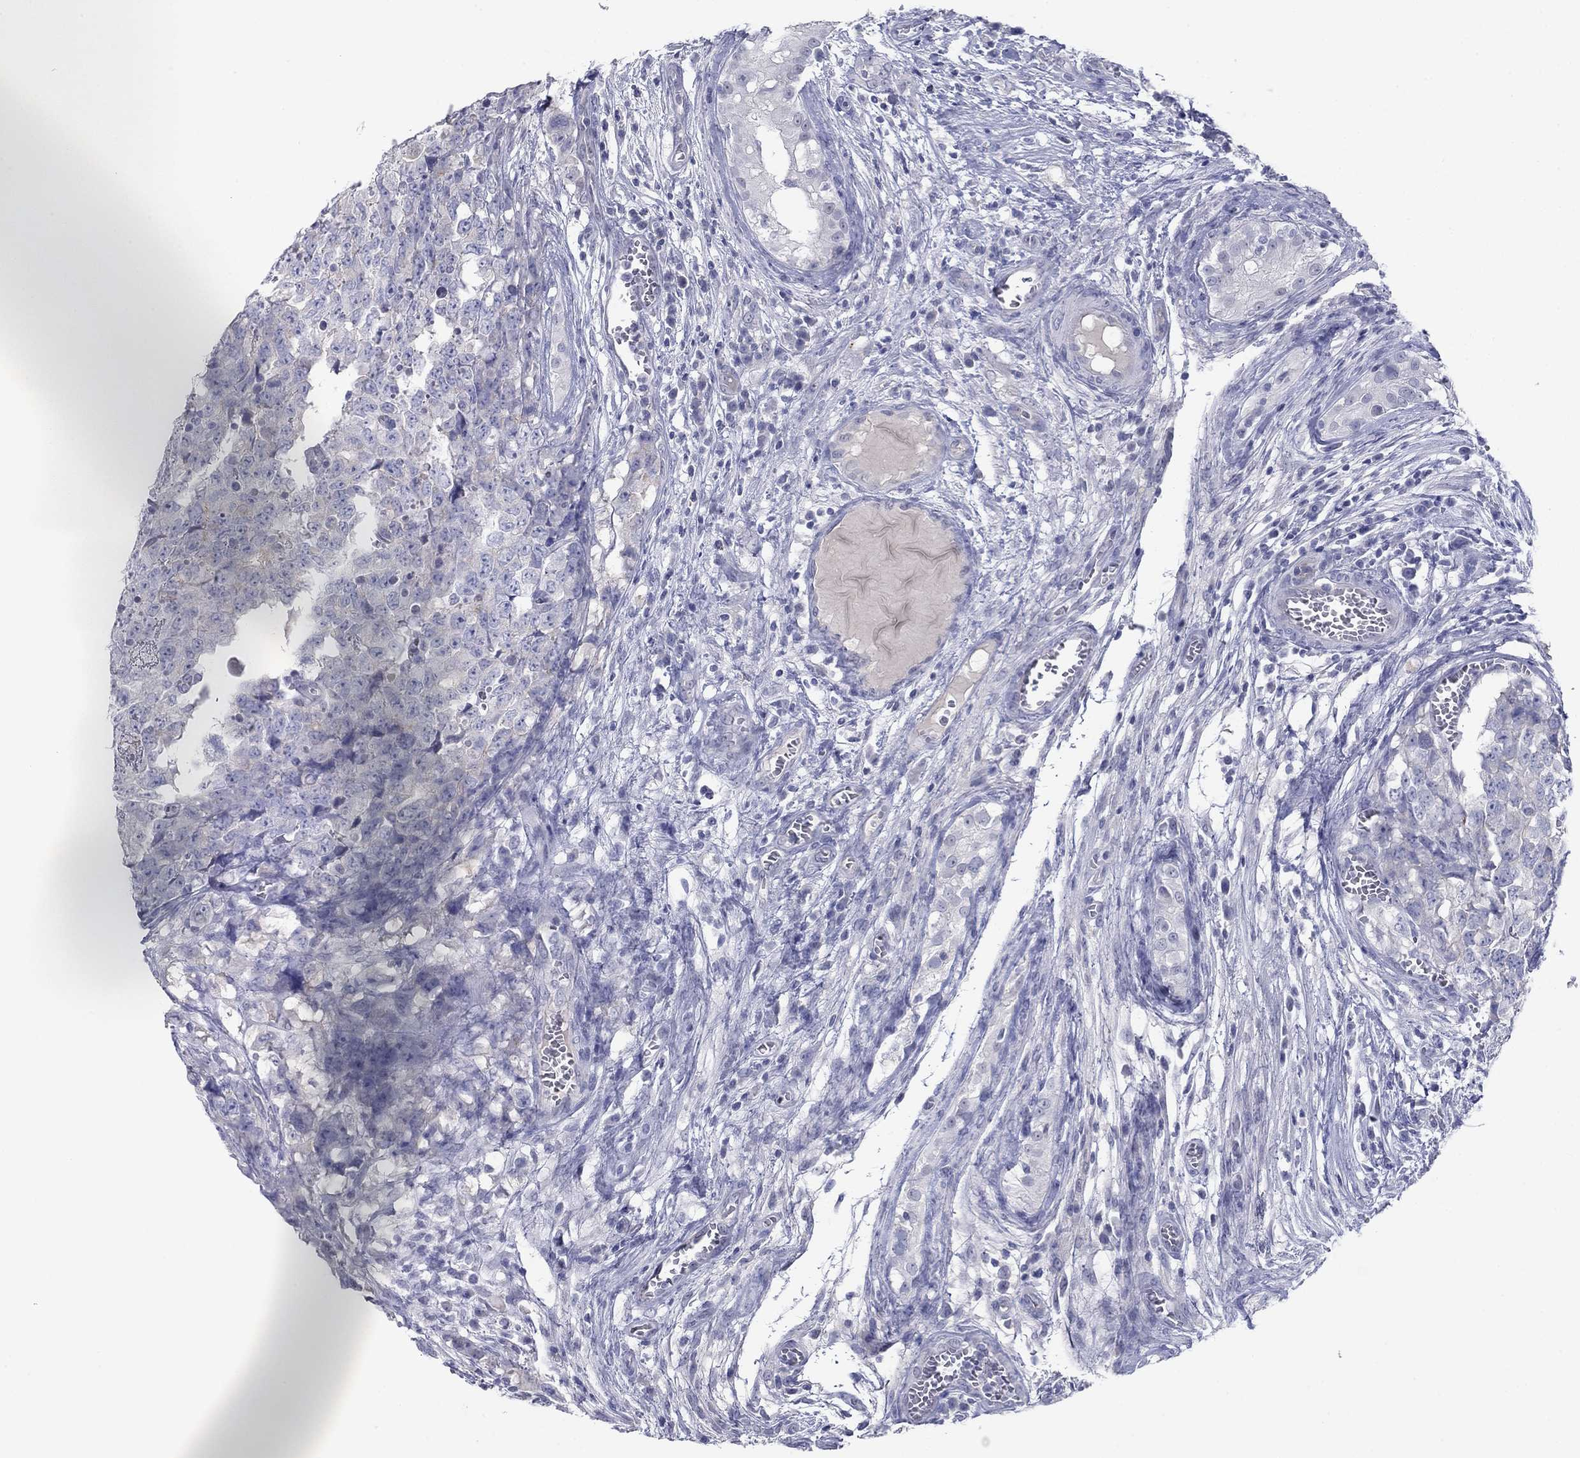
{"staining": {"intensity": "negative", "quantity": "none", "location": "none"}, "tissue": "testis cancer", "cell_type": "Tumor cells", "image_type": "cancer", "snomed": [{"axis": "morphology", "description": "Carcinoma, Embryonal, NOS"}, {"axis": "topography", "description": "Testis"}], "caption": "Tumor cells are negative for protein expression in human testis cancer (embryonal carcinoma).", "gene": "PLS1", "patient": {"sex": "male", "age": 23}}